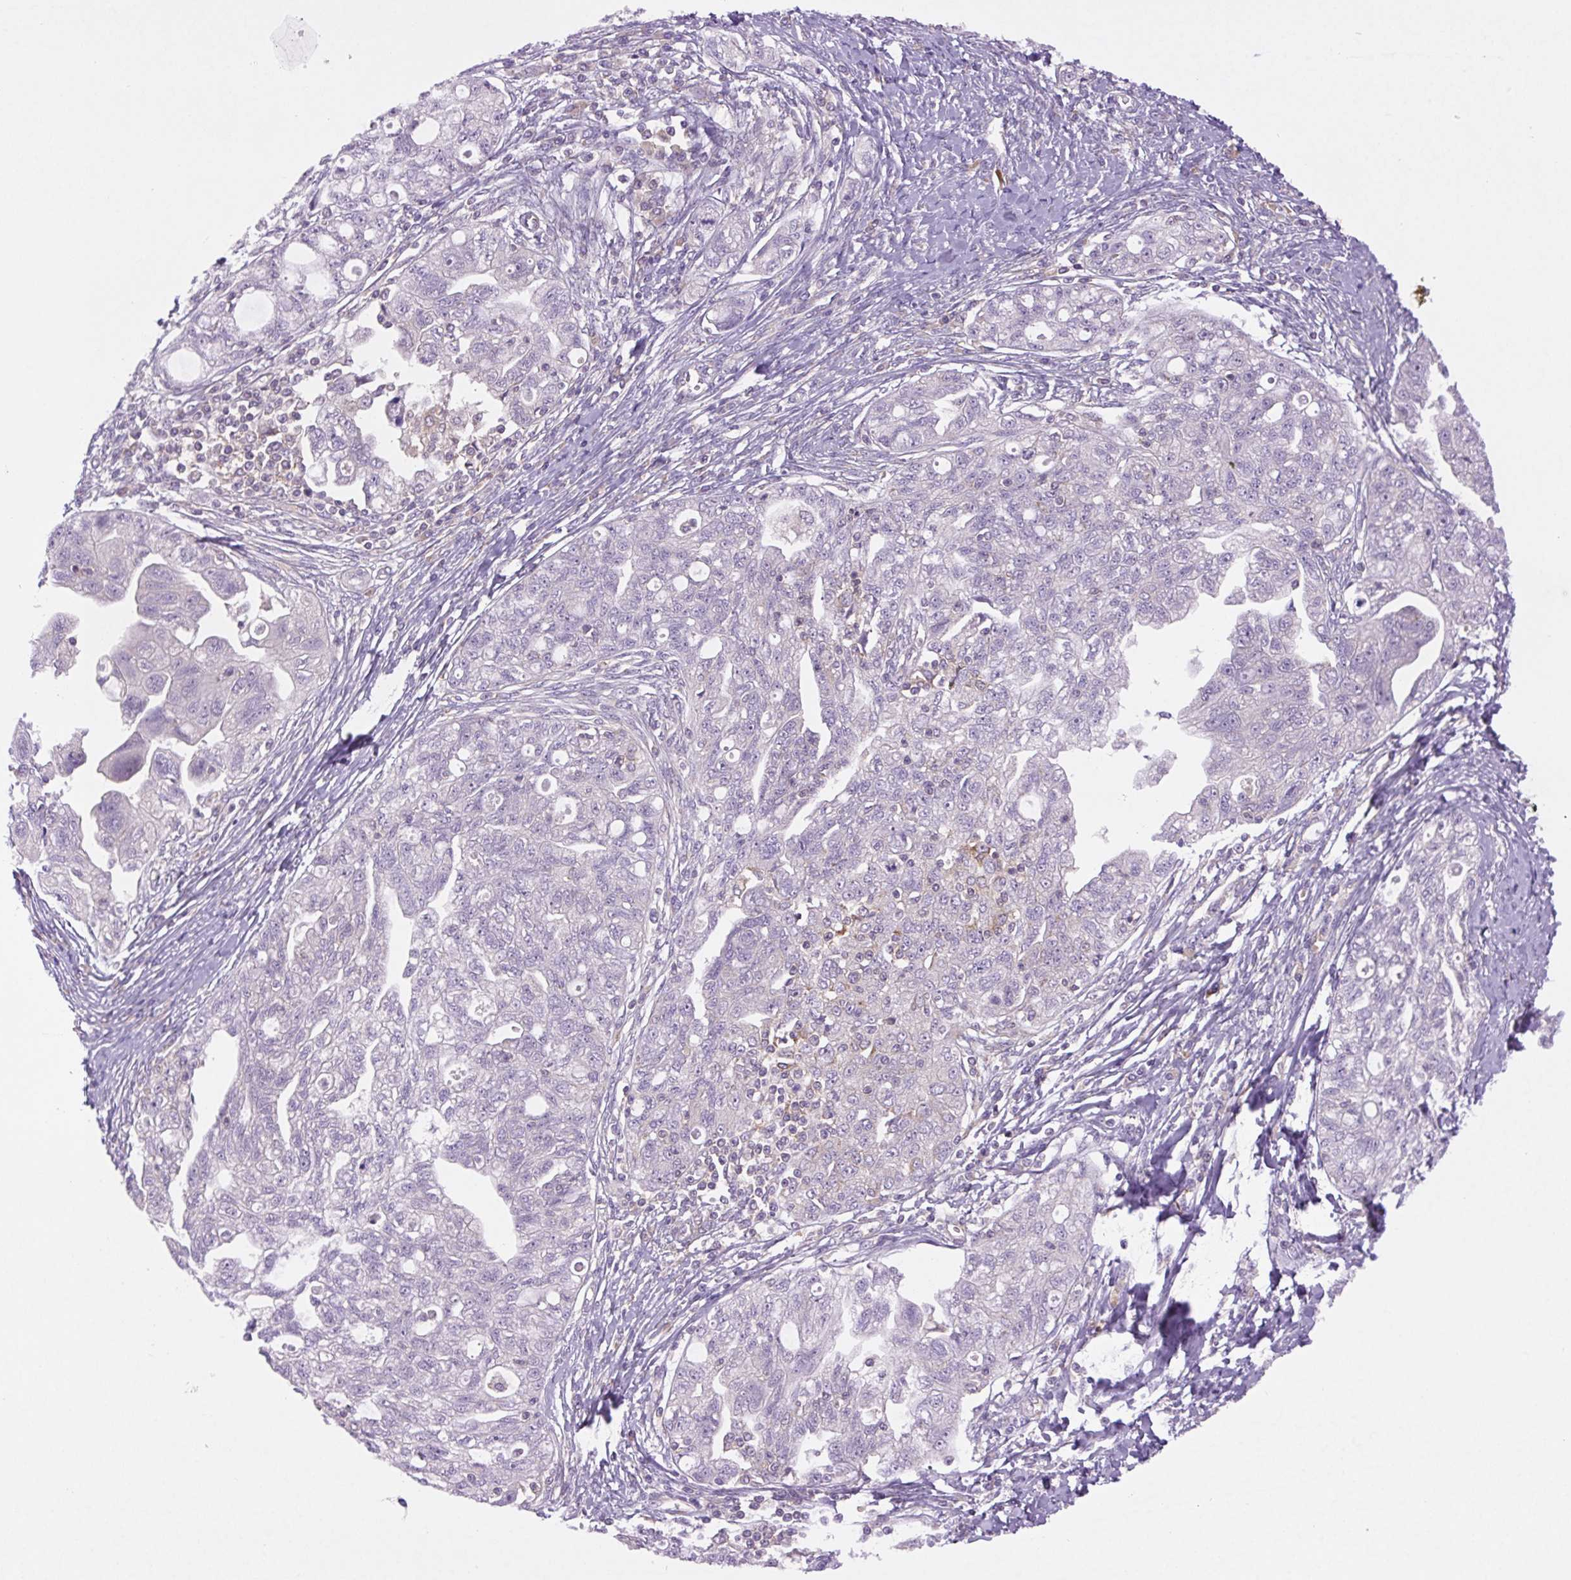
{"staining": {"intensity": "negative", "quantity": "none", "location": "none"}, "tissue": "ovarian cancer", "cell_type": "Tumor cells", "image_type": "cancer", "snomed": [{"axis": "morphology", "description": "Carcinoma, NOS"}, {"axis": "morphology", "description": "Cystadenocarcinoma, serous, NOS"}, {"axis": "topography", "description": "Ovary"}], "caption": "DAB immunohistochemical staining of human ovarian cancer (serous cystadenocarcinoma) displays no significant positivity in tumor cells.", "gene": "MINK1", "patient": {"sex": "female", "age": 69}}